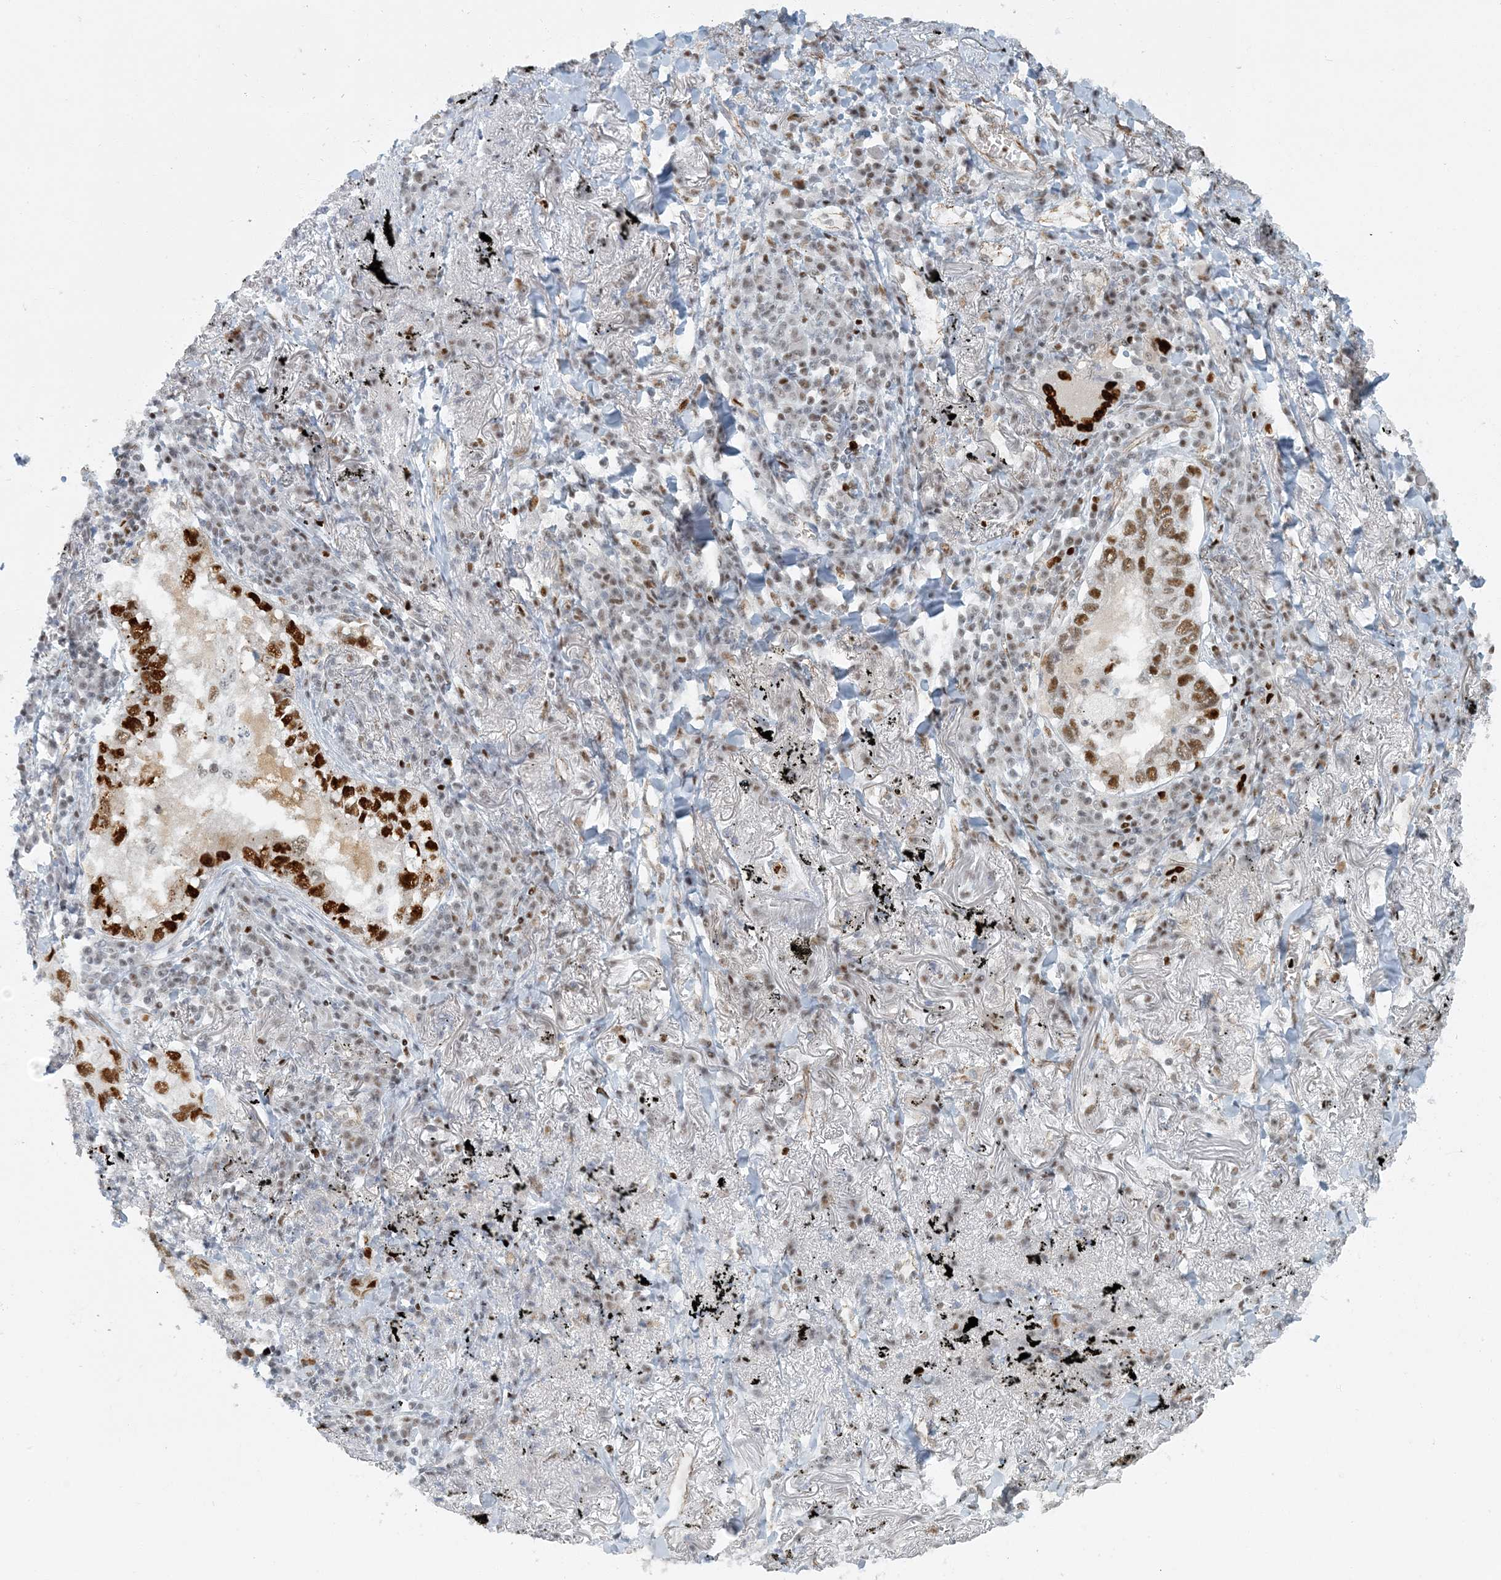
{"staining": {"intensity": "strong", "quantity": ">75%", "location": "nuclear"}, "tissue": "lung cancer", "cell_type": "Tumor cells", "image_type": "cancer", "snomed": [{"axis": "morphology", "description": "Adenocarcinoma, NOS"}, {"axis": "topography", "description": "Lung"}], "caption": "Immunohistochemical staining of human lung cancer (adenocarcinoma) reveals high levels of strong nuclear protein staining in about >75% of tumor cells.", "gene": "AK9", "patient": {"sex": "male", "age": 65}}